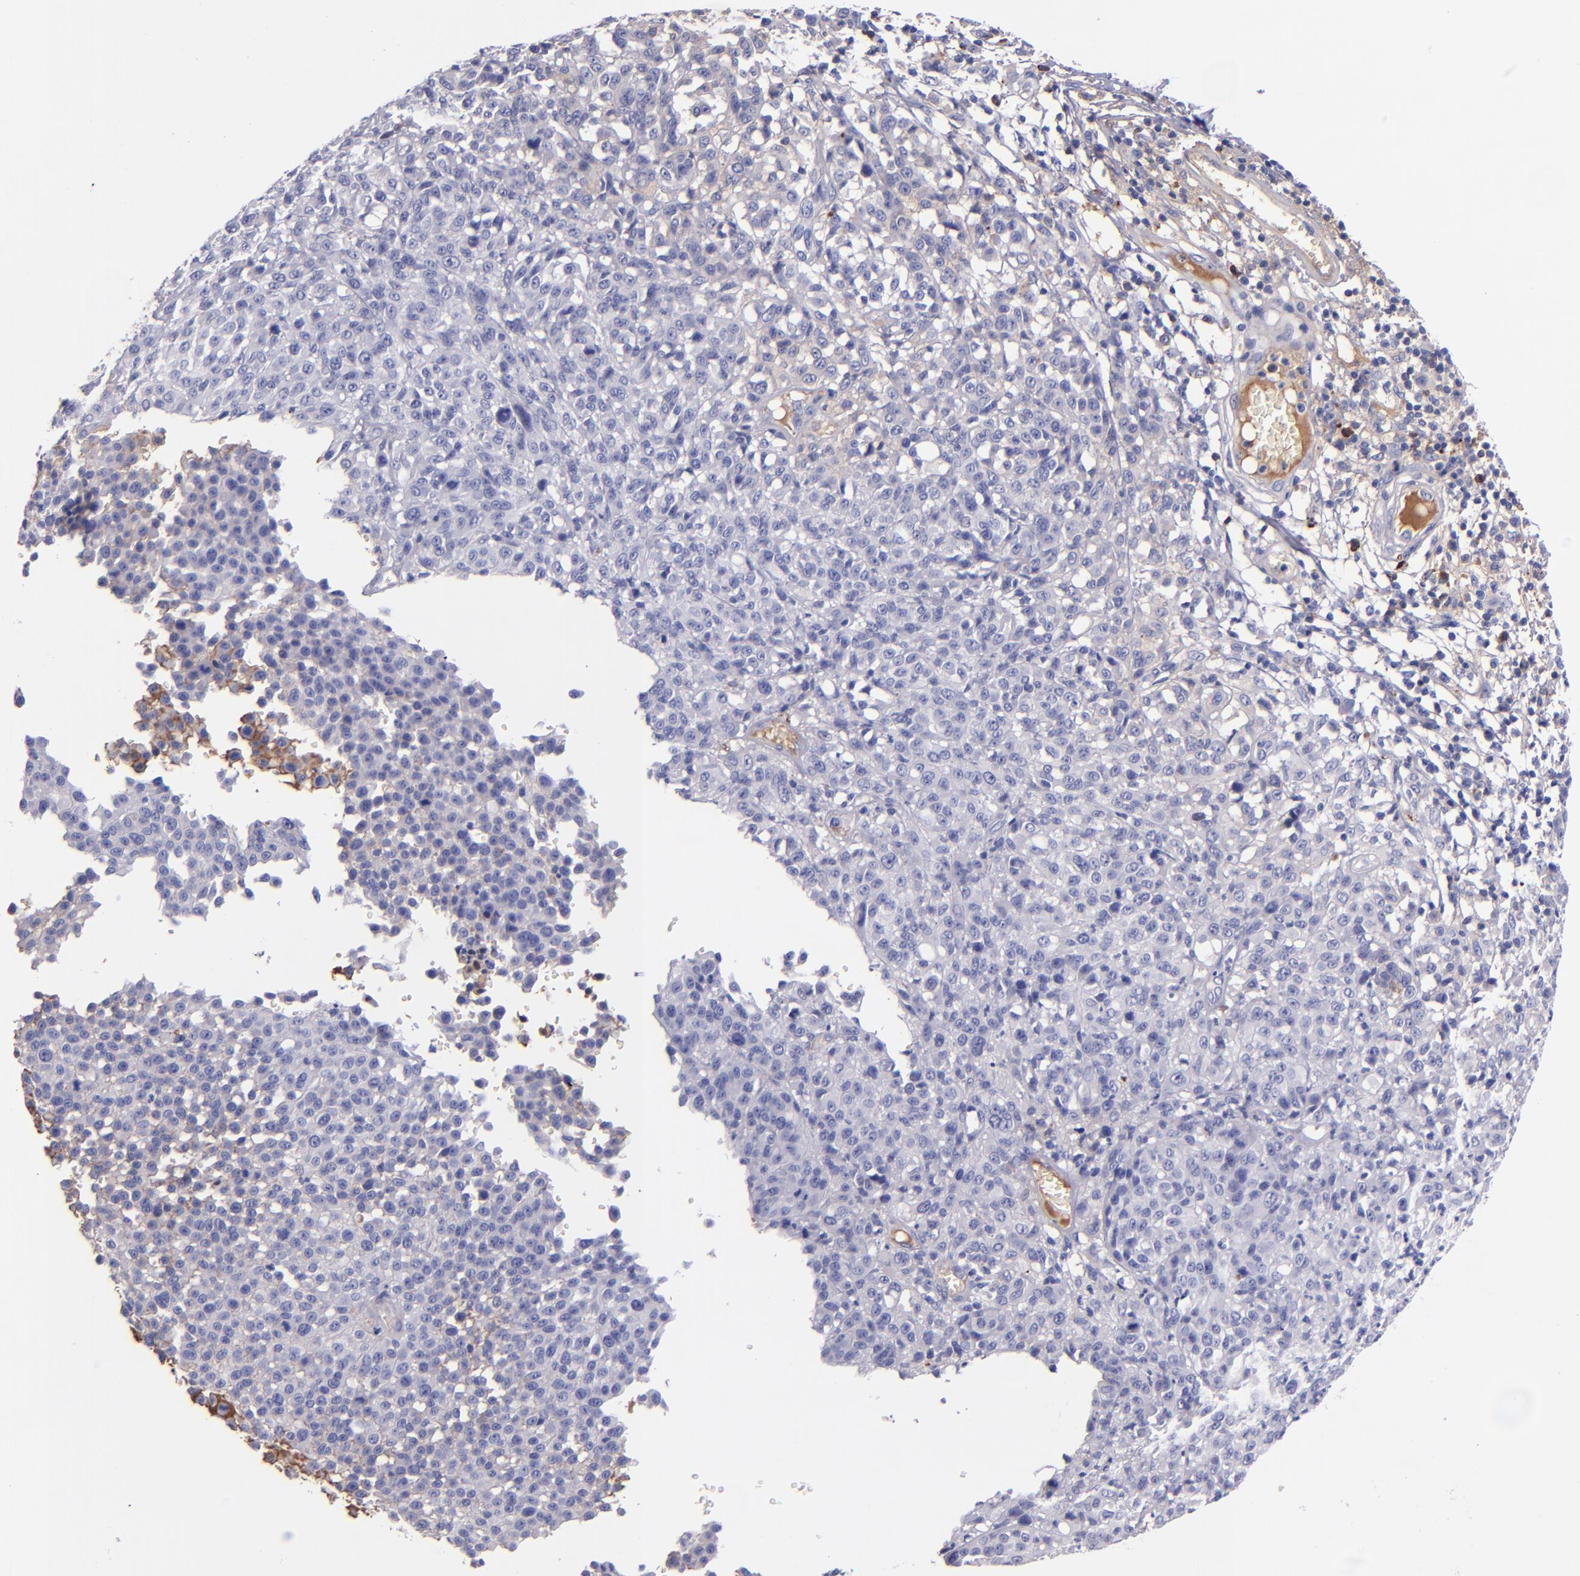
{"staining": {"intensity": "moderate", "quantity": "<25%", "location": "cytoplasmic/membranous"}, "tissue": "melanoma", "cell_type": "Tumor cells", "image_type": "cancer", "snomed": [{"axis": "morphology", "description": "Malignant melanoma, NOS"}, {"axis": "topography", "description": "Skin"}], "caption": "Protein positivity by immunohistochemistry (IHC) exhibits moderate cytoplasmic/membranous positivity in about <25% of tumor cells in malignant melanoma.", "gene": "KNG1", "patient": {"sex": "female", "age": 49}}